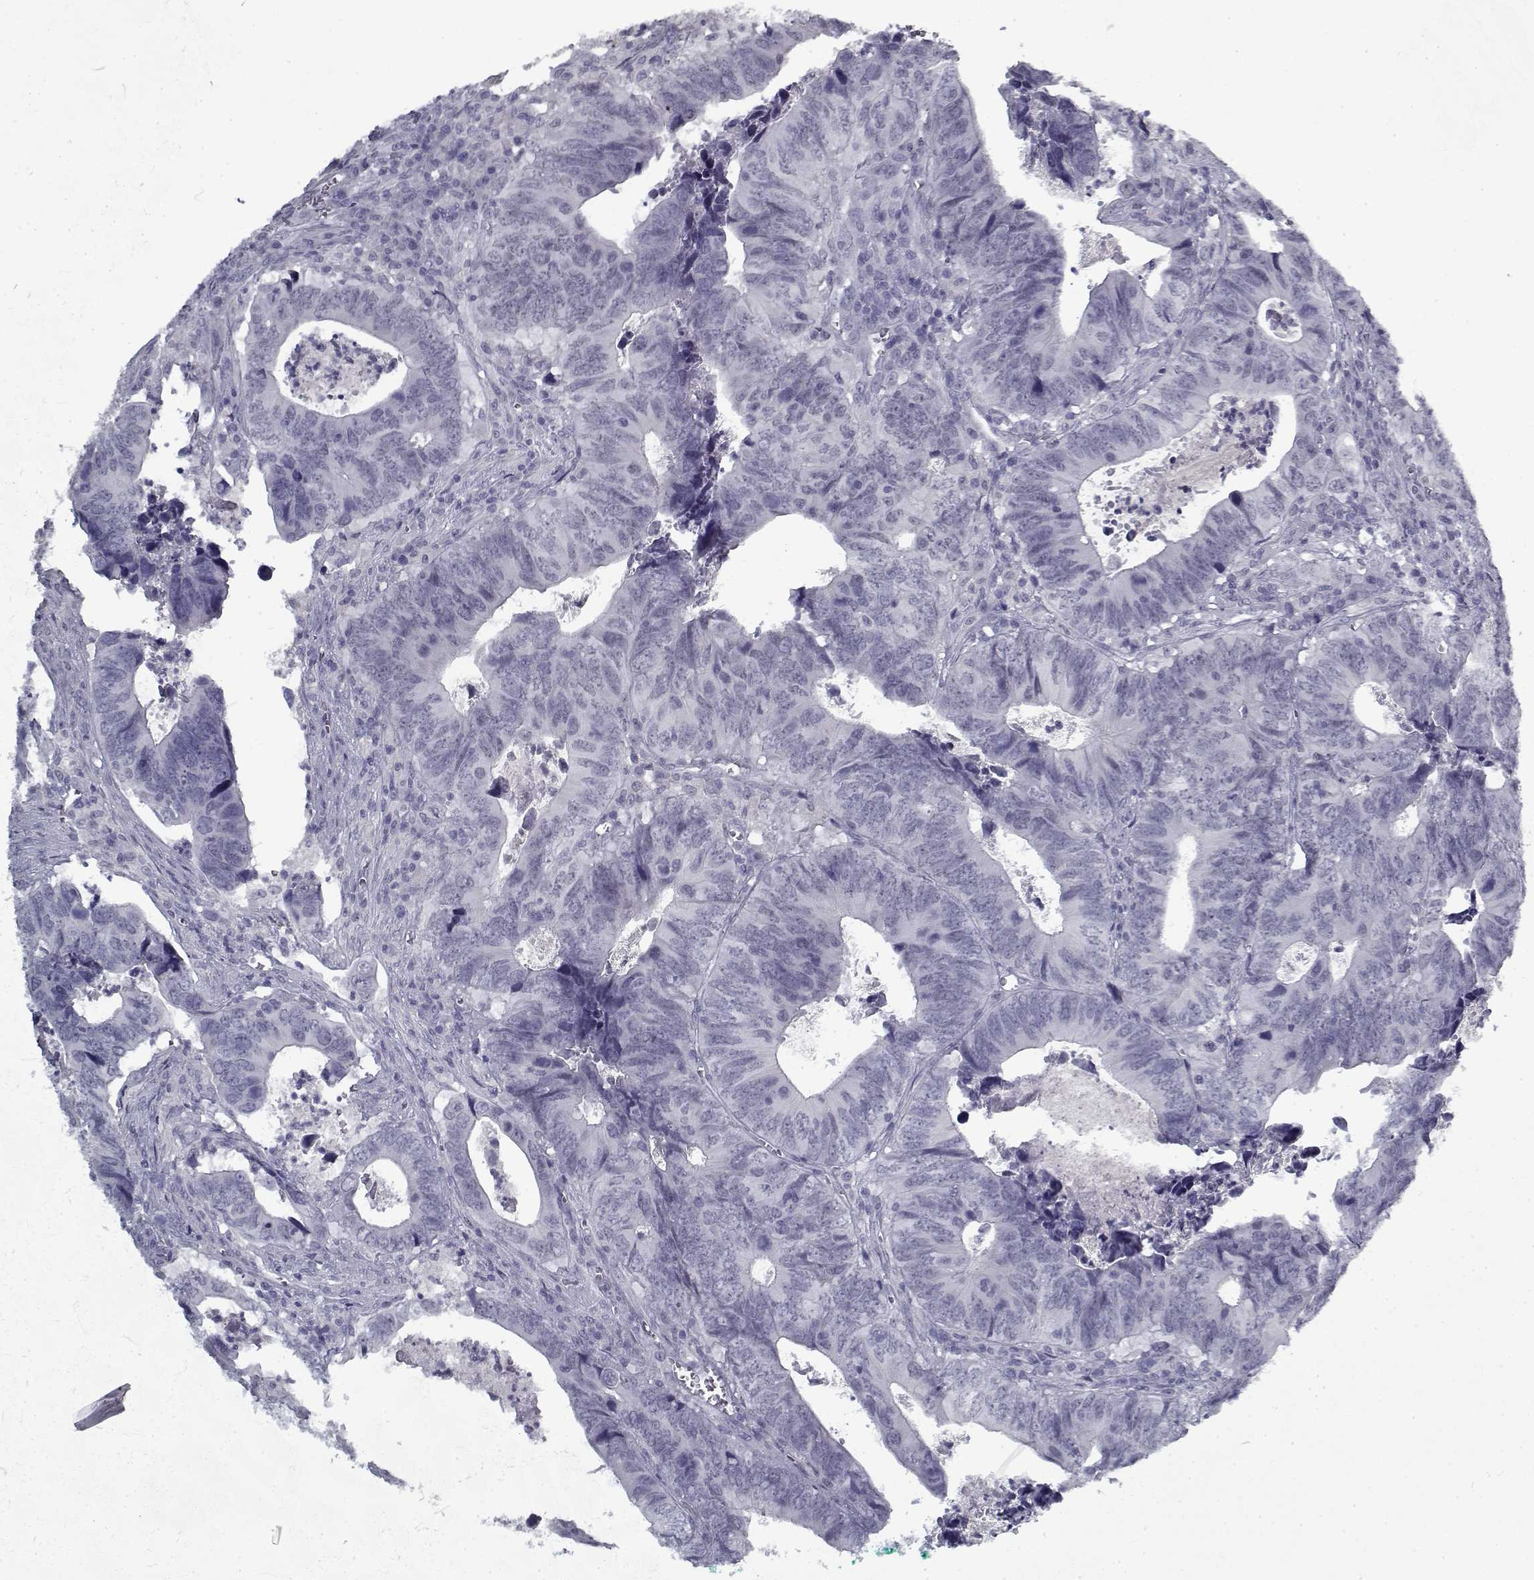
{"staining": {"intensity": "negative", "quantity": "none", "location": "none"}, "tissue": "colorectal cancer", "cell_type": "Tumor cells", "image_type": "cancer", "snomed": [{"axis": "morphology", "description": "Adenocarcinoma, NOS"}, {"axis": "topography", "description": "Colon"}], "caption": "This is an immunohistochemistry (IHC) histopathology image of human colorectal cancer (adenocarcinoma). There is no expression in tumor cells.", "gene": "RNF32", "patient": {"sex": "female", "age": 82}}